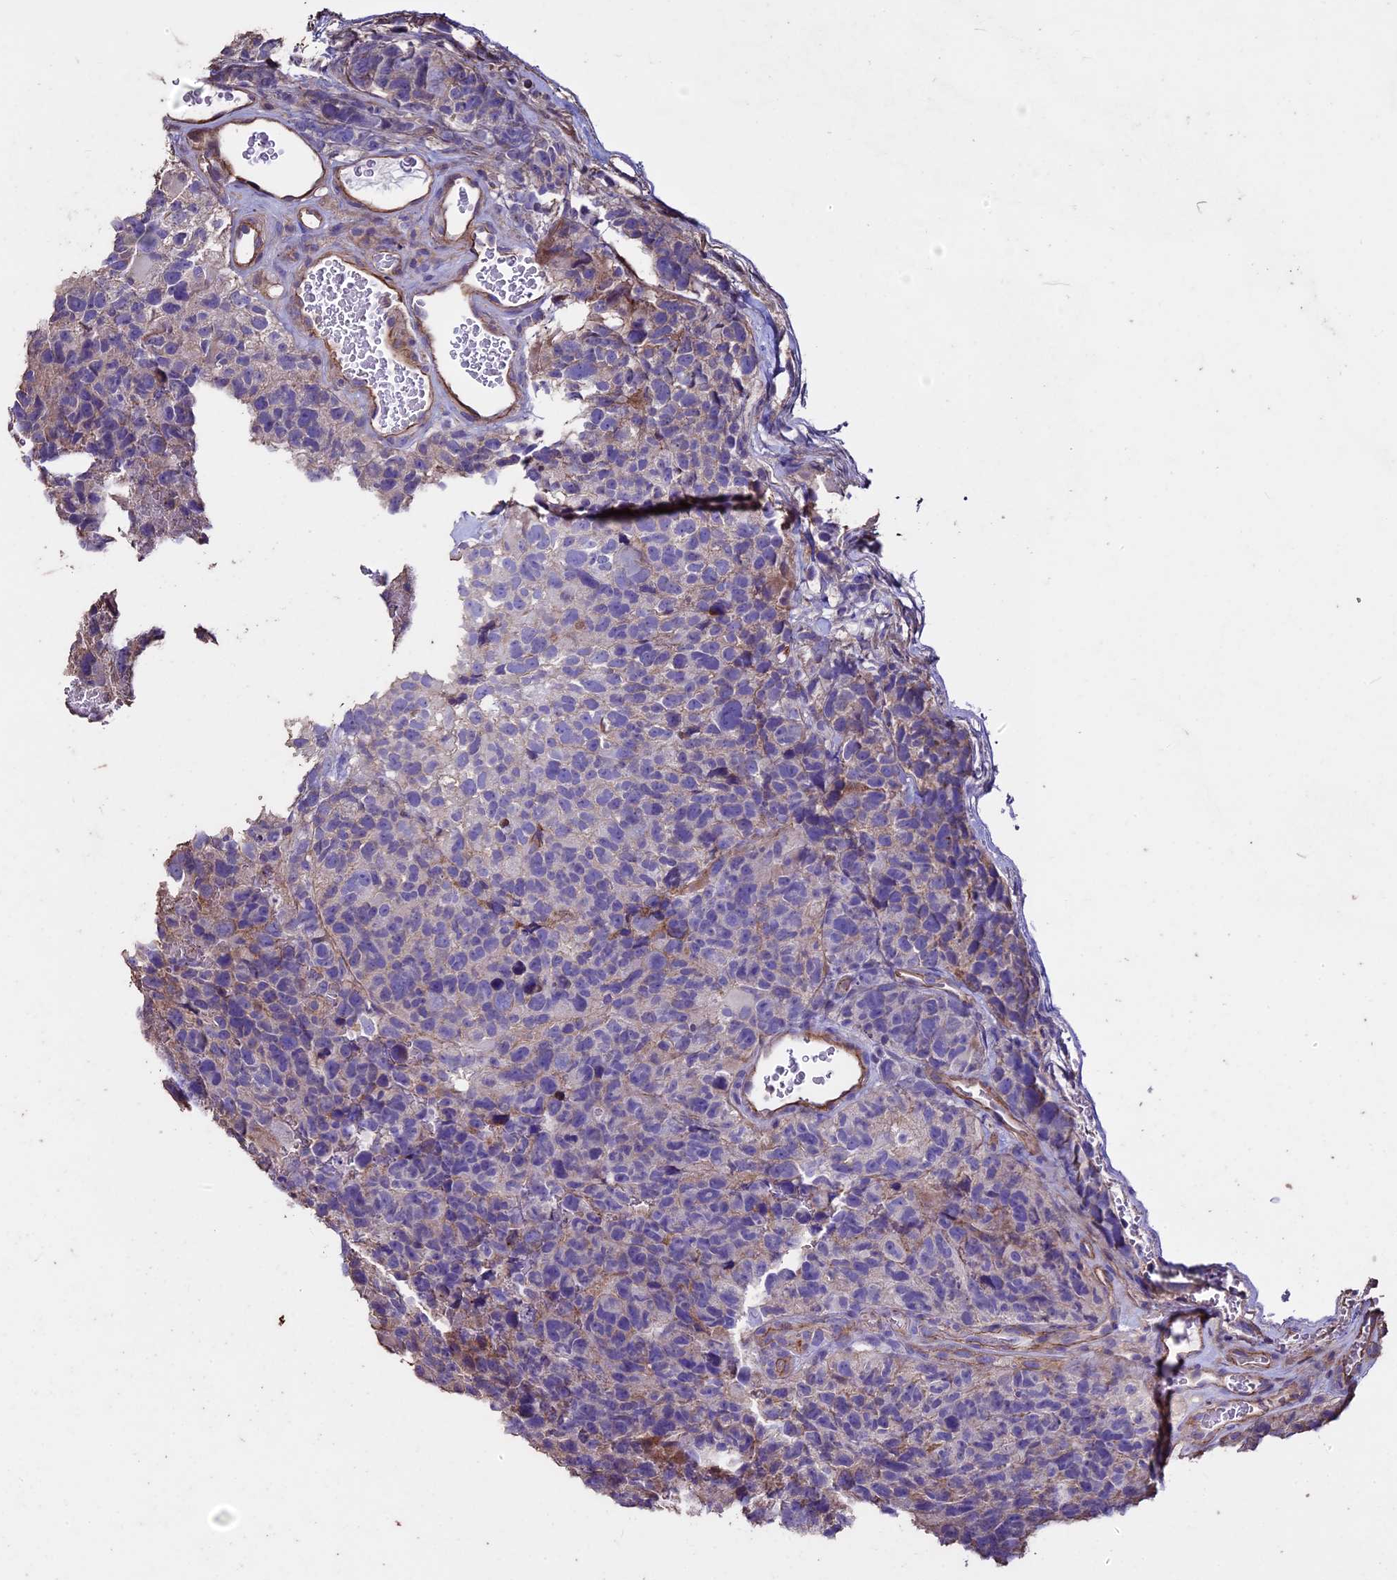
{"staining": {"intensity": "negative", "quantity": "none", "location": "none"}, "tissue": "glioma", "cell_type": "Tumor cells", "image_type": "cancer", "snomed": [{"axis": "morphology", "description": "Glioma, malignant, High grade"}, {"axis": "topography", "description": "Brain"}], "caption": "DAB immunohistochemical staining of human glioma reveals no significant positivity in tumor cells.", "gene": "USB1", "patient": {"sex": "male", "age": 69}}